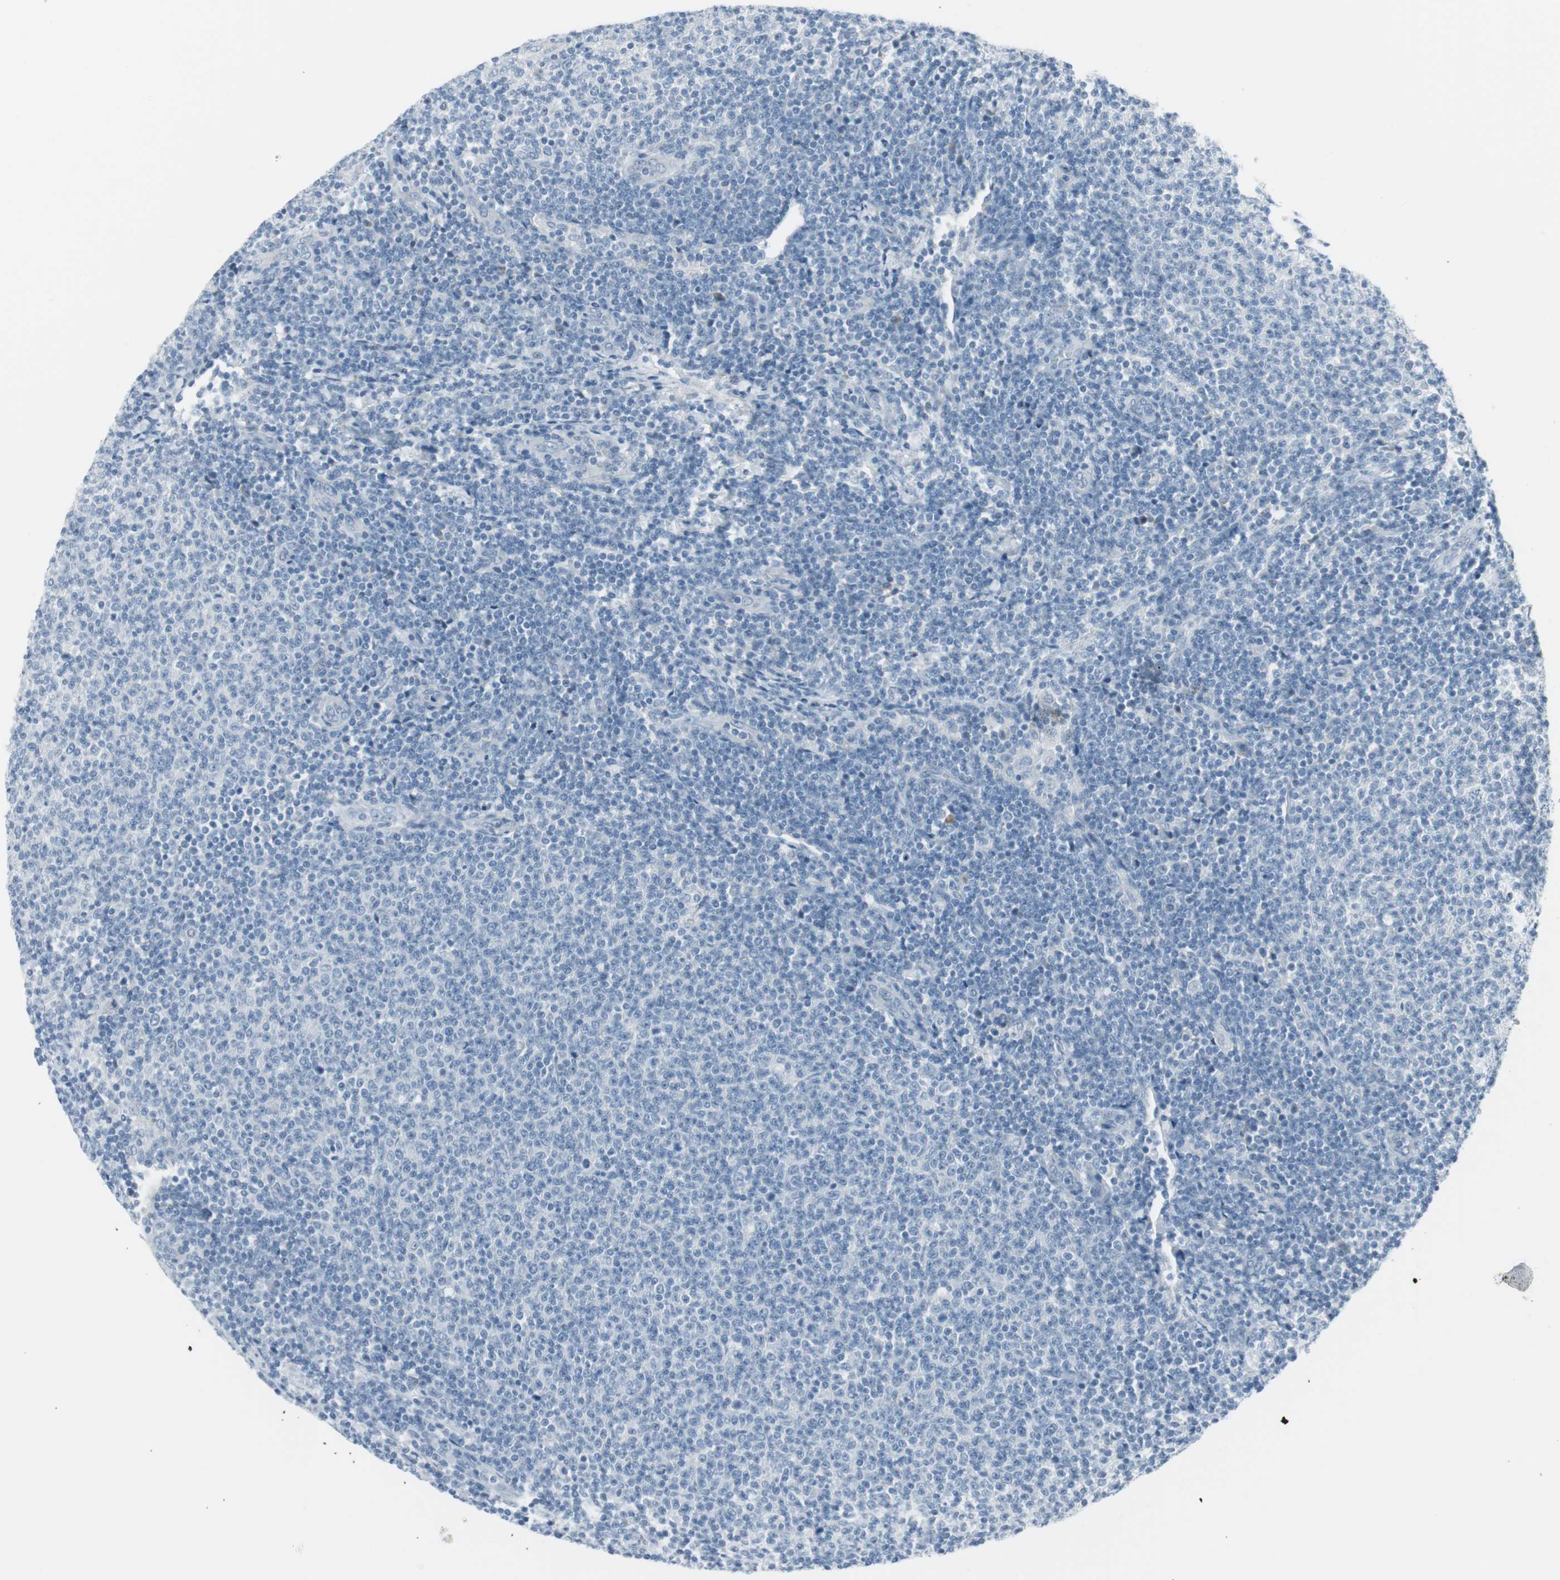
{"staining": {"intensity": "negative", "quantity": "none", "location": "none"}, "tissue": "lymphoma", "cell_type": "Tumor cells", "image_type": "cancer", "snomed": [{"axis": "morphology", "description": "Malignant lymphoma, non-Hodgkin's type, Low grade"}, {"axis": "topography", "description": "Lymph node"}], "caption": "Image shows no significant protein staining in tumor cells of lymphoma. (DAB (3,3'-diaminobenzidine) immunohistochemistry (IHC) with hematoxylin counter stain).", "gene": "AGR2", "patient": {"sex": "male", "age": 66}}